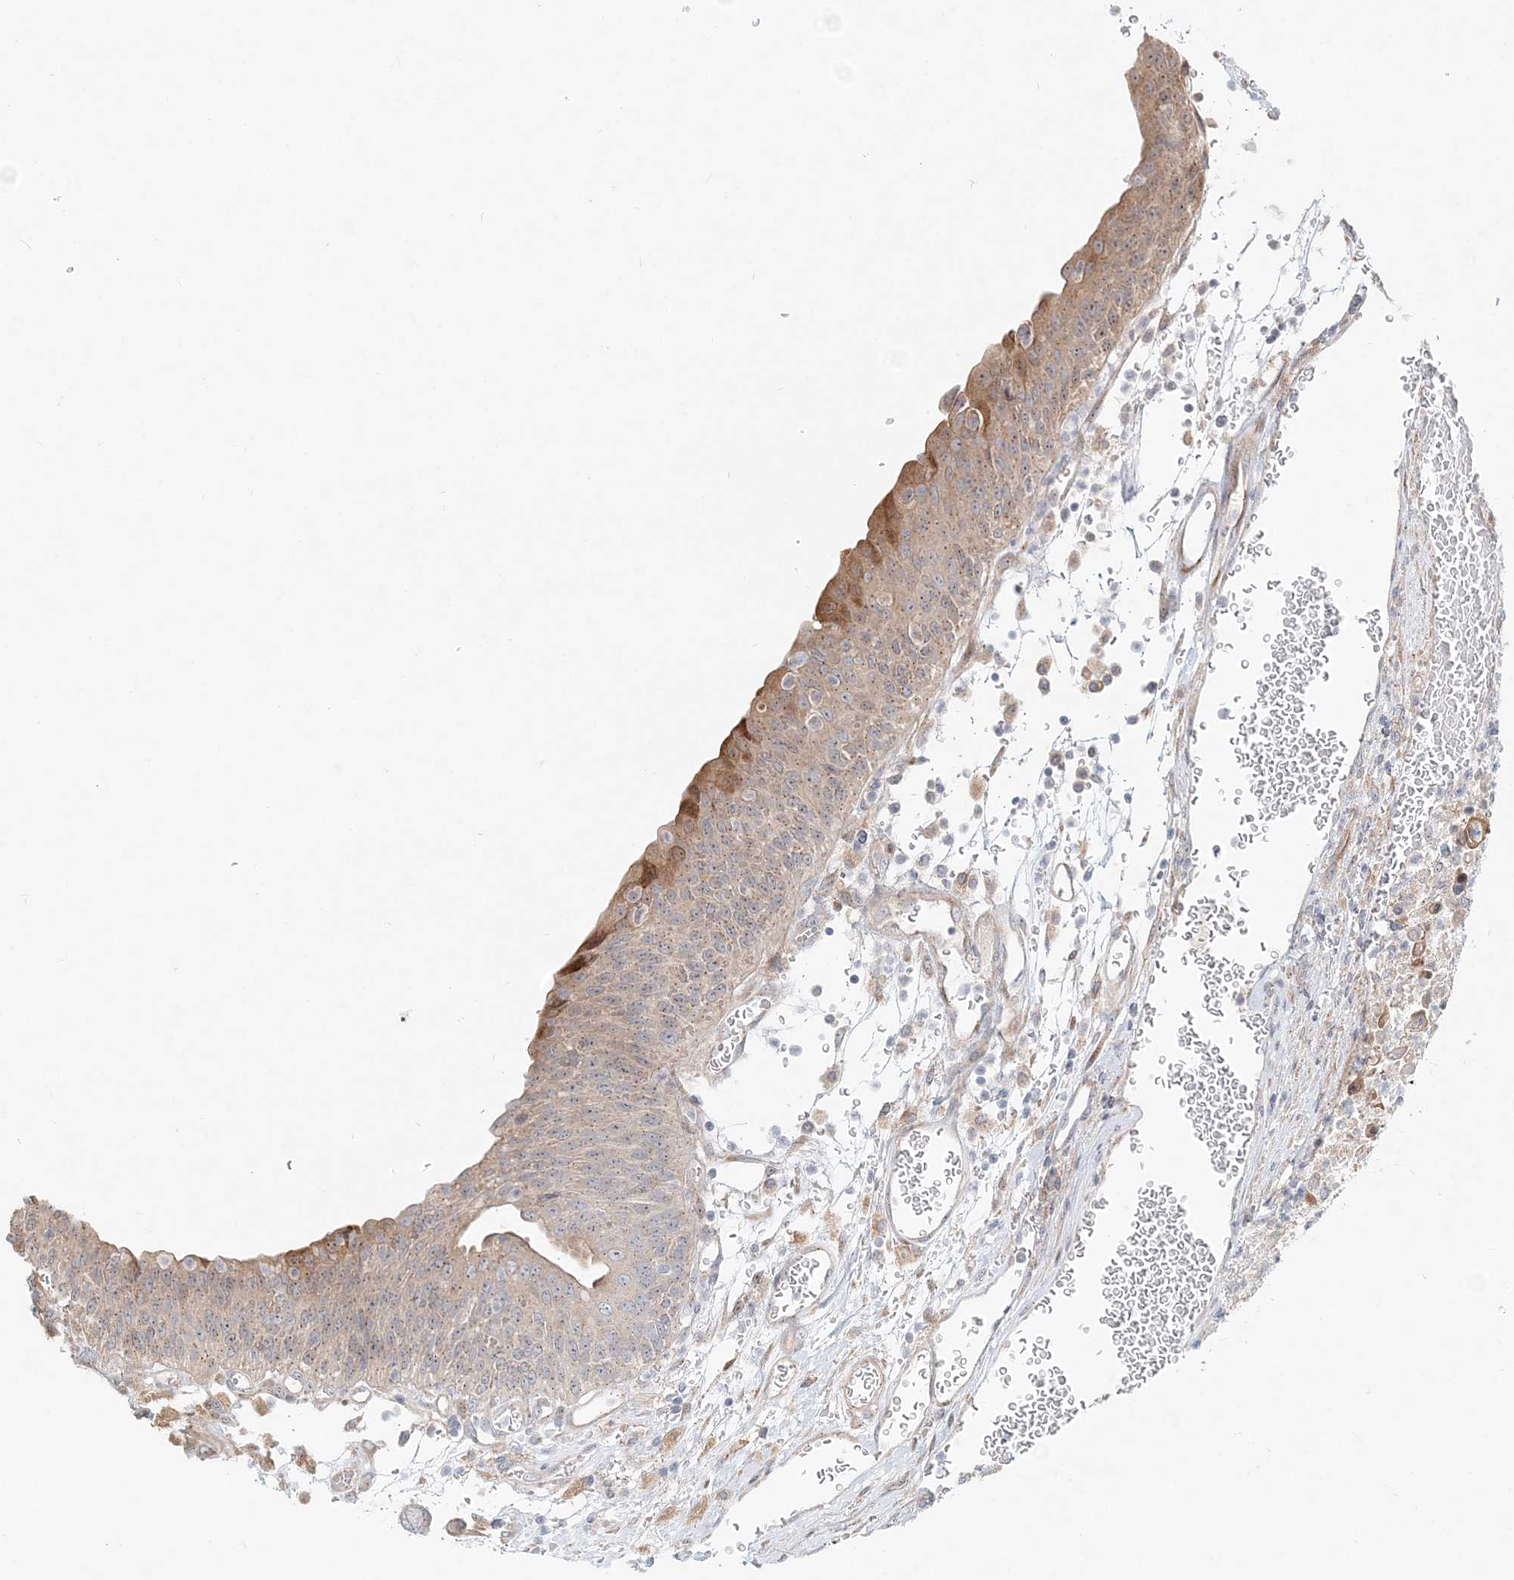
{"staining": {"intensity": "moderate", "quantity": "<25%", "location": "cytoplasmic/membranous"}, "tissue": "urothelial cancer", "cell_type": "Tumor cells", "image_type": "cancer", "snomed": [{"axis": "morphology", "description": "Urothelial carcinoma, High grade"}, {"axis": "topography", "description": "Urinary bladder"}], "caption": "Moderate cytoplasmic/membranous protein positivity is seen in about <25% of tumor cells in urothelial carcinoma (high-grade). (brown staining indicates protein expression, while blue staining denotes nuclei).", "gene": "CXXC5", "patient": {"sex": "female", "age": 79}}